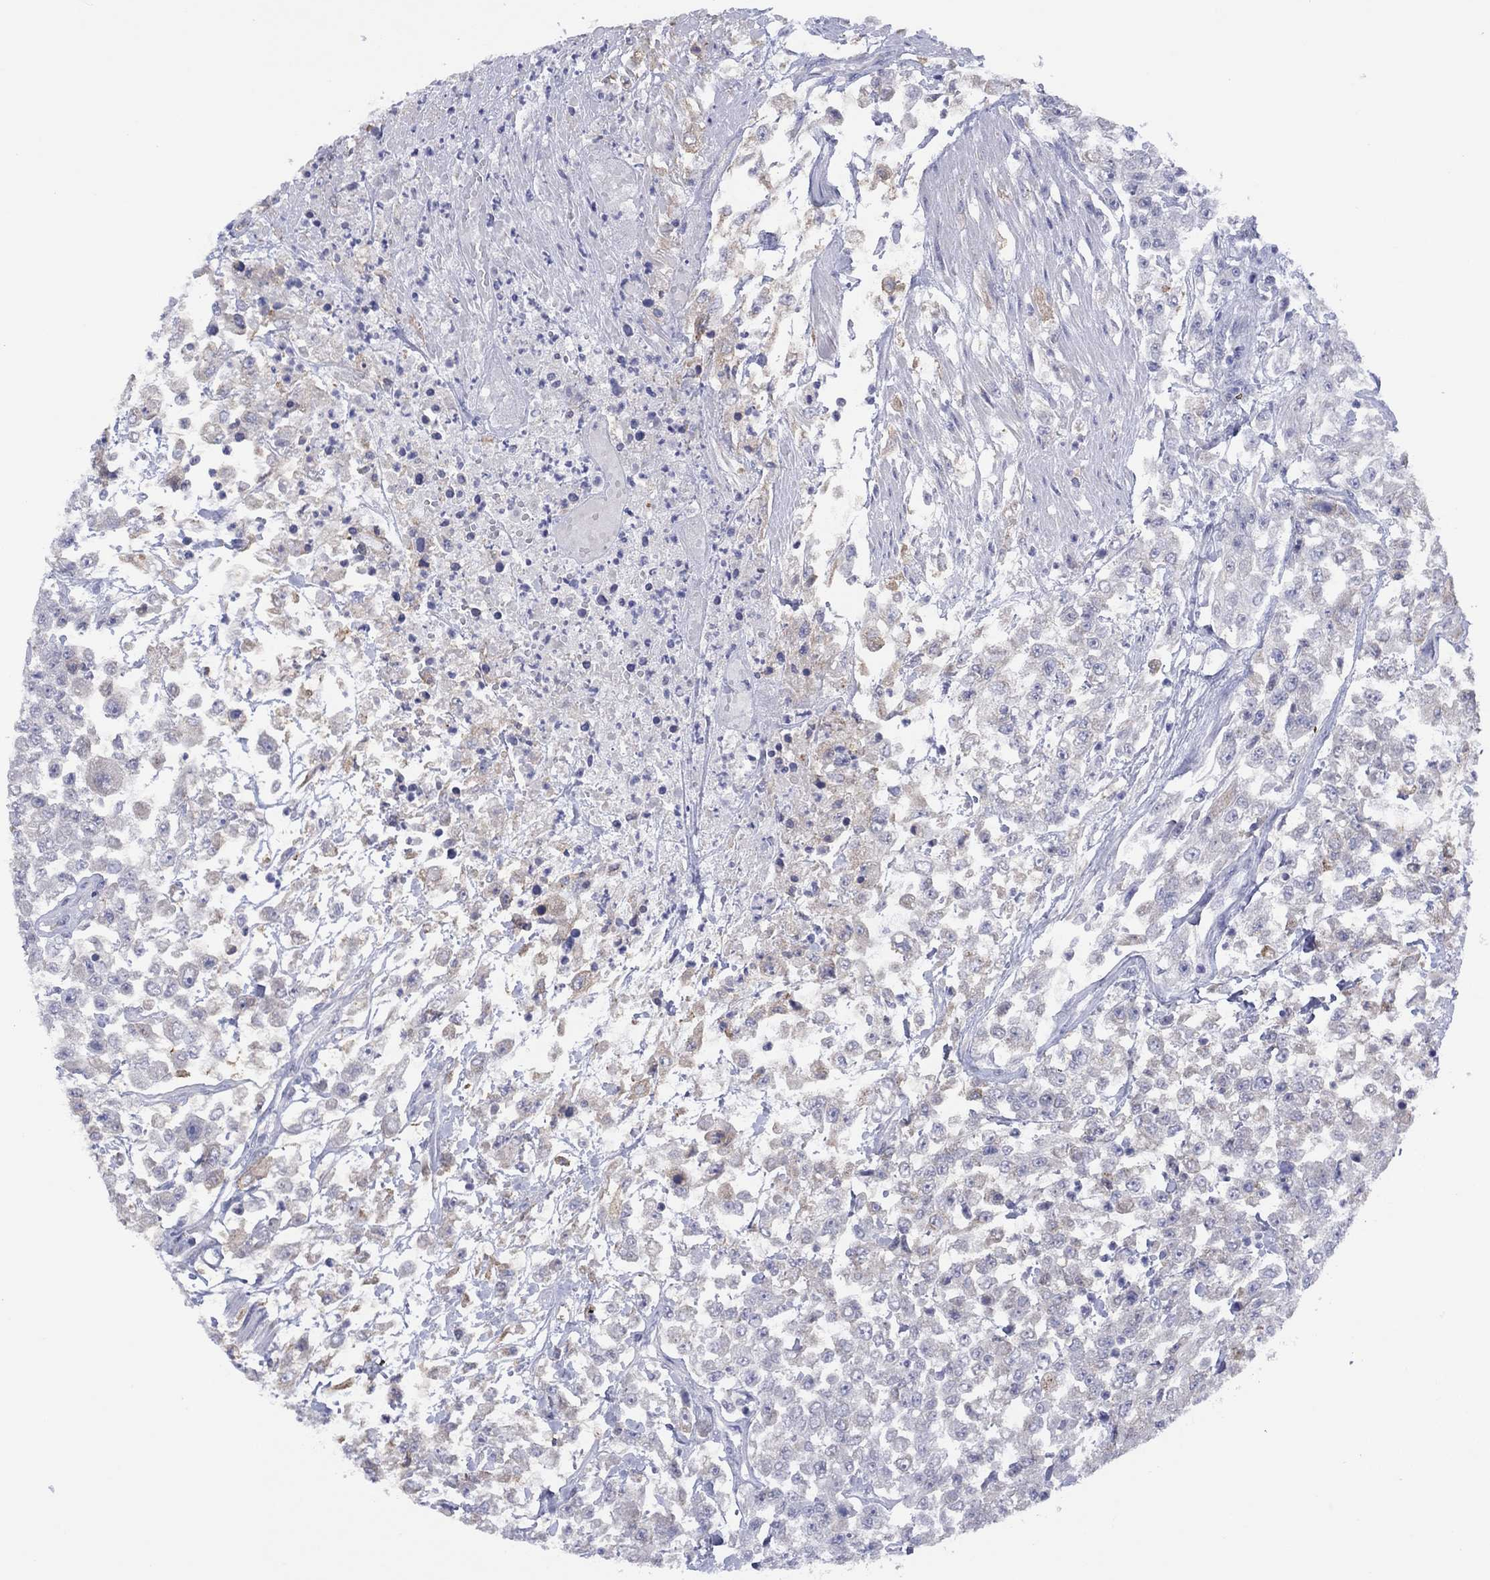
{"staining": {"intensity": "negative", "quantity": "none", "location": "none"}, "tissue": "urothelial cancer", "cell_type": "Tumor cells", "image_type": "cancer", "snomed": [{"axis": "morphology", "description": "Urothelial carcinoma, High grade"}, {"axis": "topography", "description": "Urinary bladder"}], "caption": "High-grade urothelial carcinoma was stained to show a protein in brown. There is no significant staining in tumor cells.", "gene": "CYP2B6", "patient": {"sex": "male", "age": 46}}